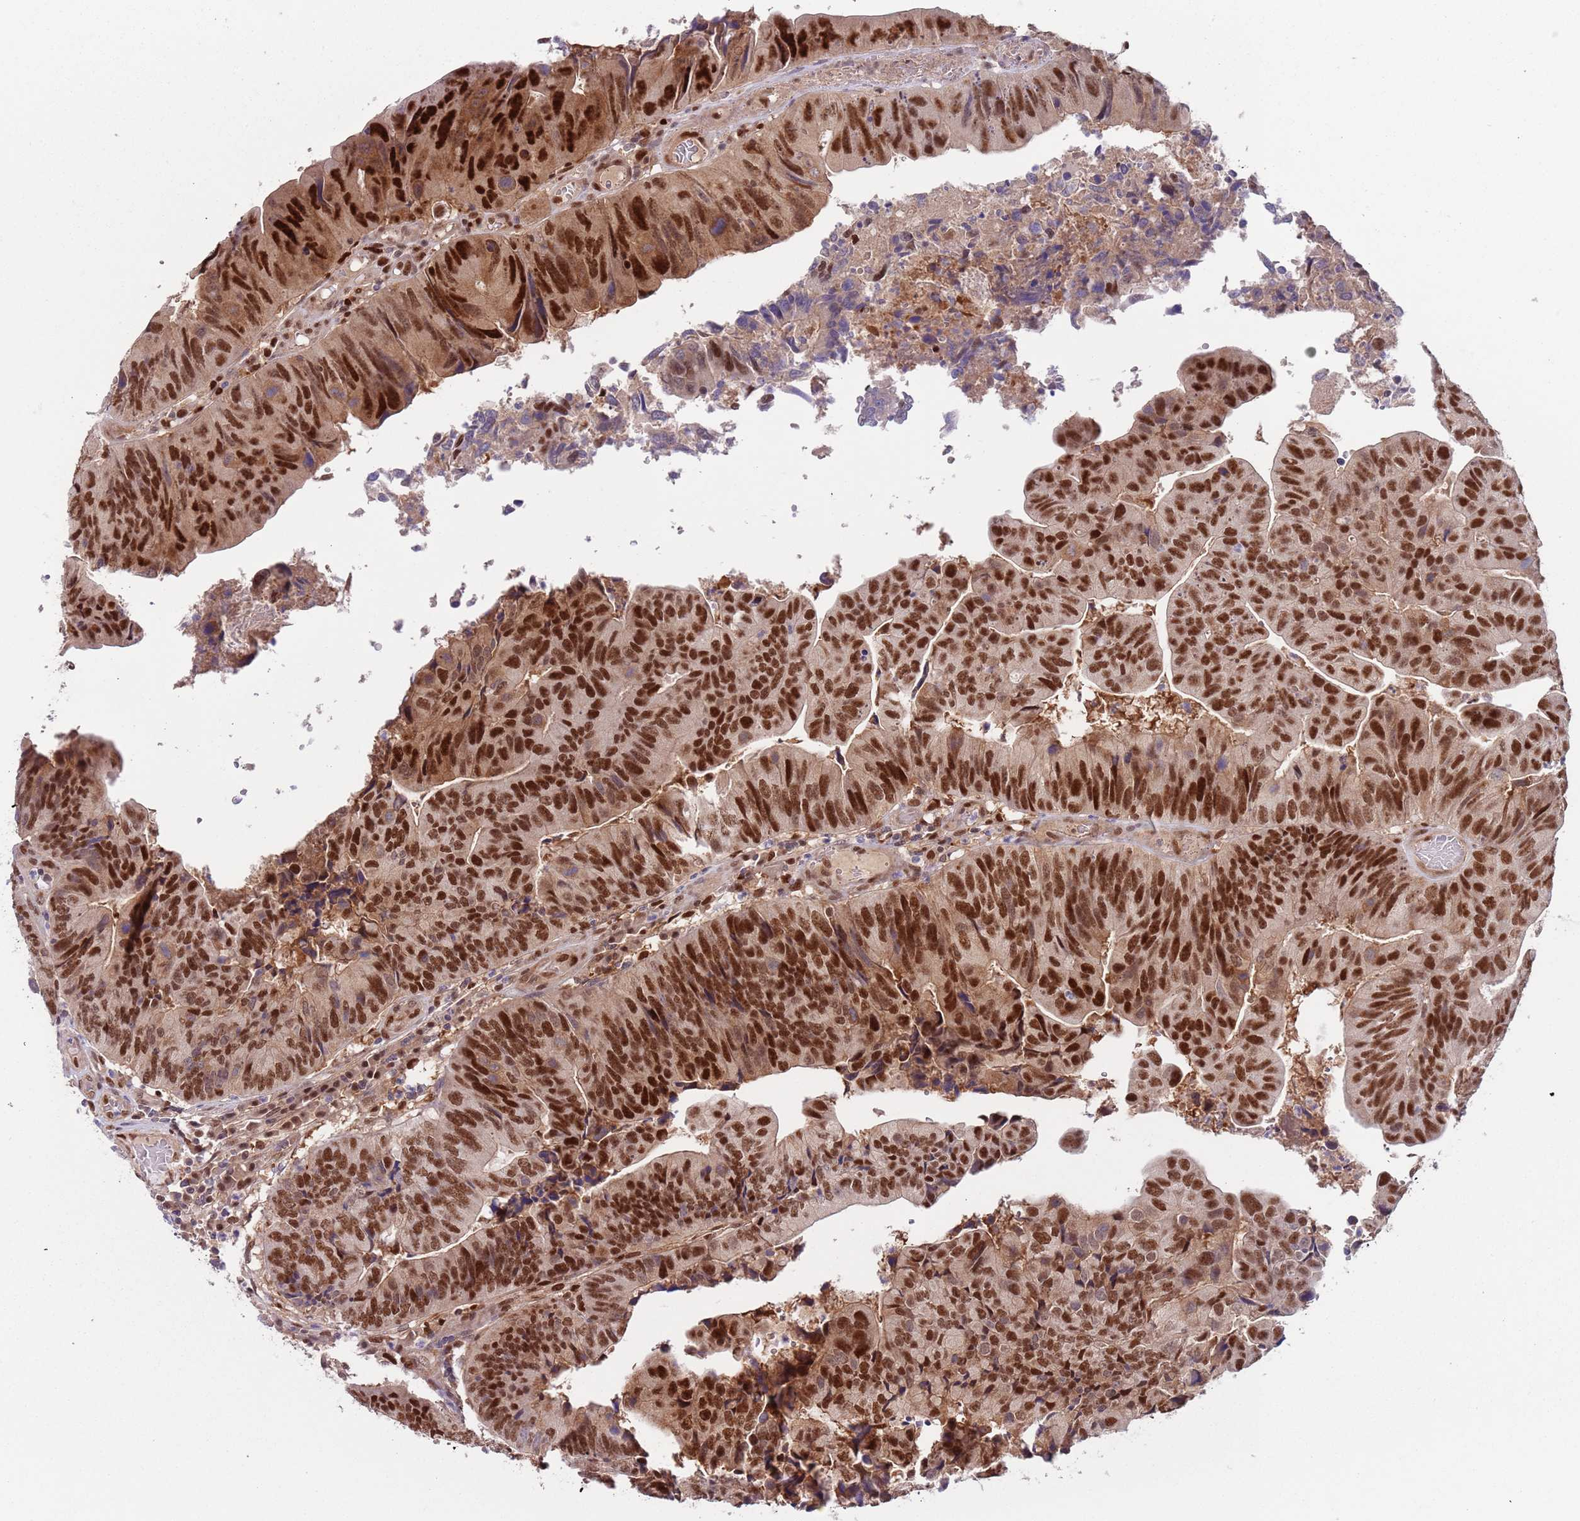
{"staining": {"intensity": "strong", "quantity": ">75%", "location": "nuclear"}, "tissue": "colorectal cancer", "cell_type": "Tumor cells", "image_type": "cancer", "snomed": [{"axis": "morphology", "description": "Adenocarcinoma, NOS"}, {"axis": "topography", "description": "Colon"}], "caption": "High-magnification brightfield microscopy of colorectal cancer (adenocarcinoma) stained with DAB (3,3'-diaminobenzidine) (brown) and counterstained with hematoxylin (blue). tumor cells exhibit strong nuclear staining is seen in about>75% of cells.", "gene": "RMND5B", "patient": {"sex": "female", "age": 67}}